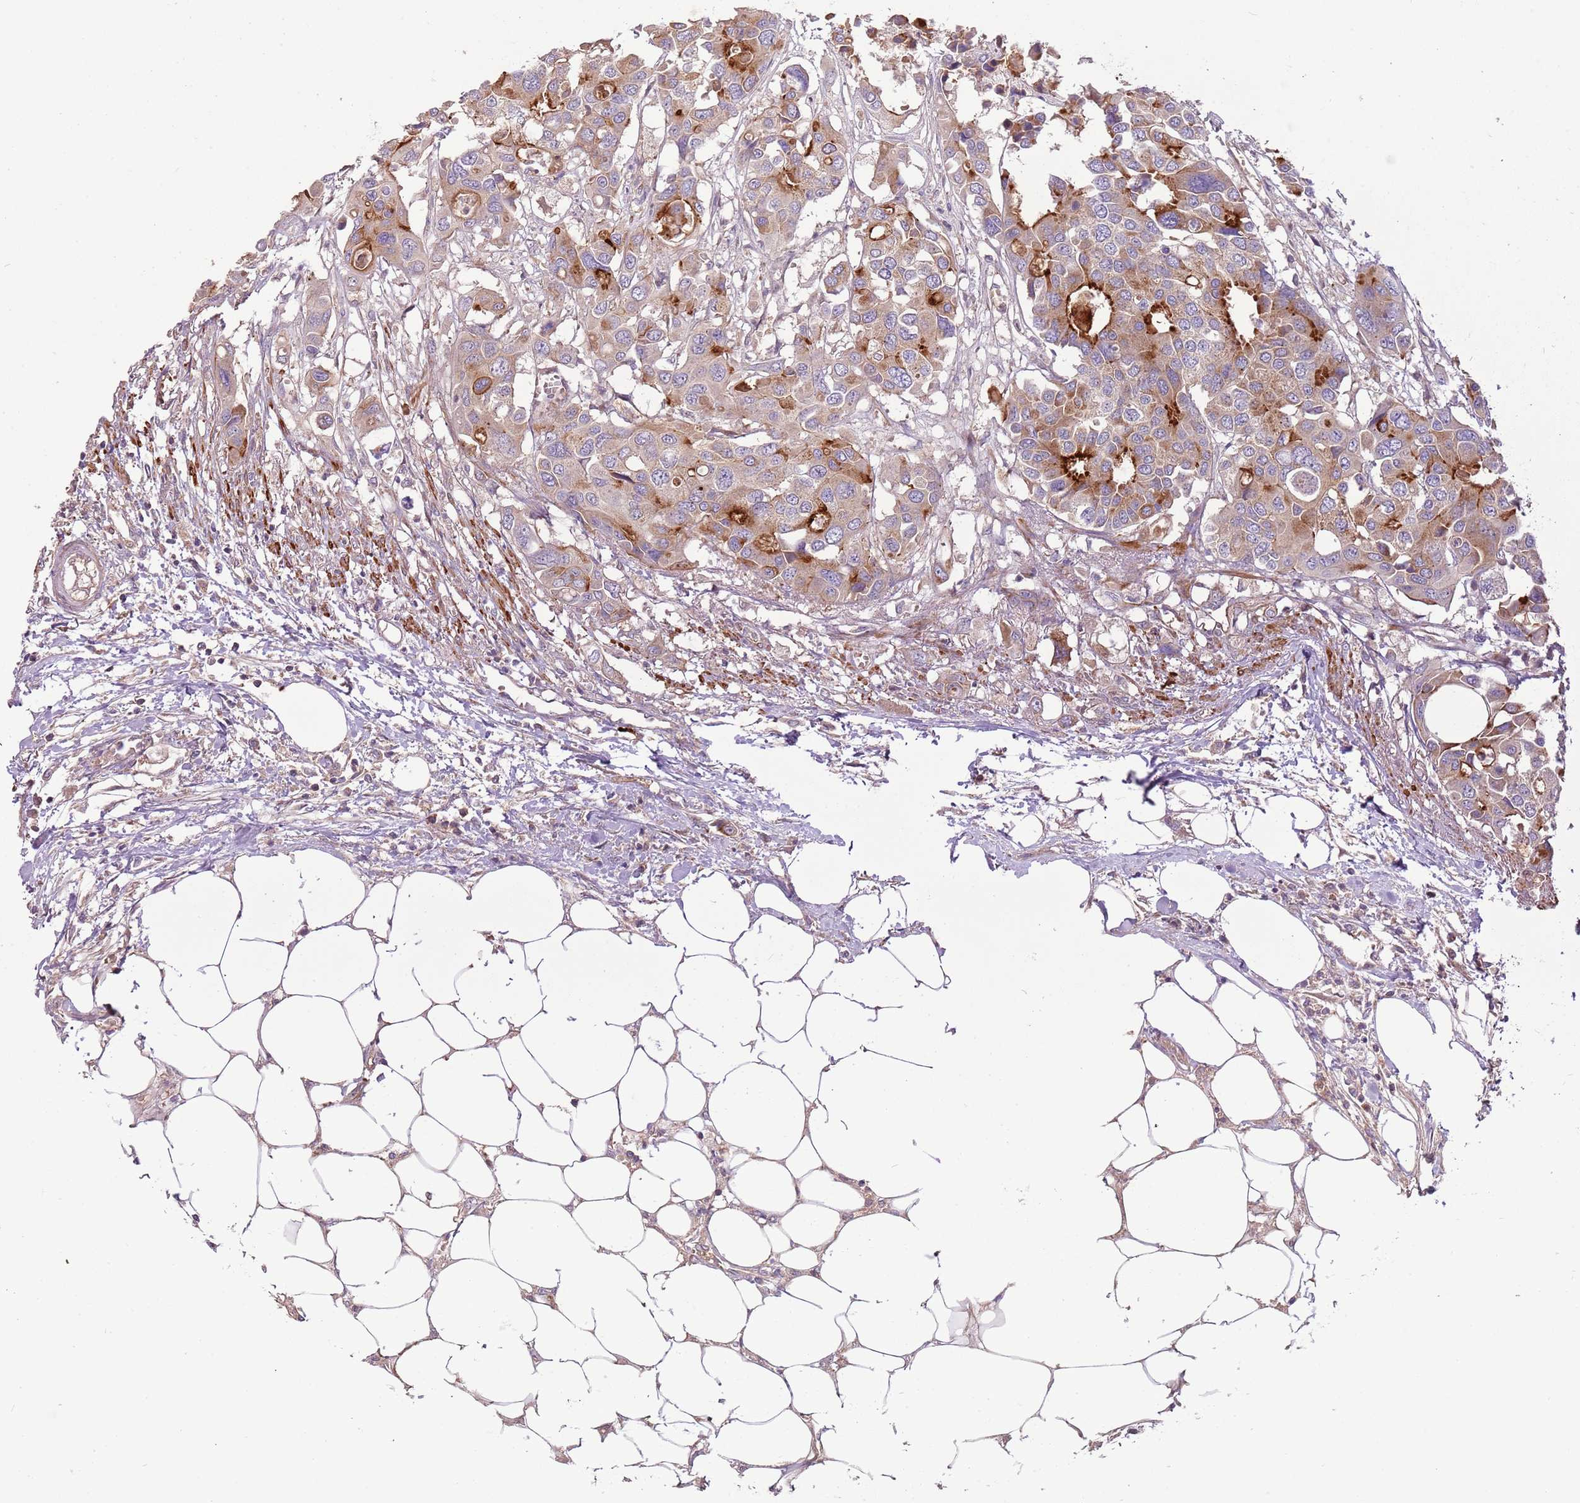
{"staining": {"intensity": "strong", "quantity": "<25%", "location": "cytoplasmic/membranous"}, "tissue": "colorectal cancer", "cell_type": "Tumor cells", "image_type": "cancer", "snomed": [{"axis": "morphology", "description": "Adenocarcinoma, NOS"}, {"axis": "topography", "description": "Colon"}], "caption": "Strong cytoplasmic/membranous staining is appreciated in about <25% of tumor cells in colorectal cancer (adenocarcinoma). (brown staining indicates protein expression, while blue staining denotes nuclei).", "gene": "RNF128", "patient": {"sex": "male", "age": 77}}